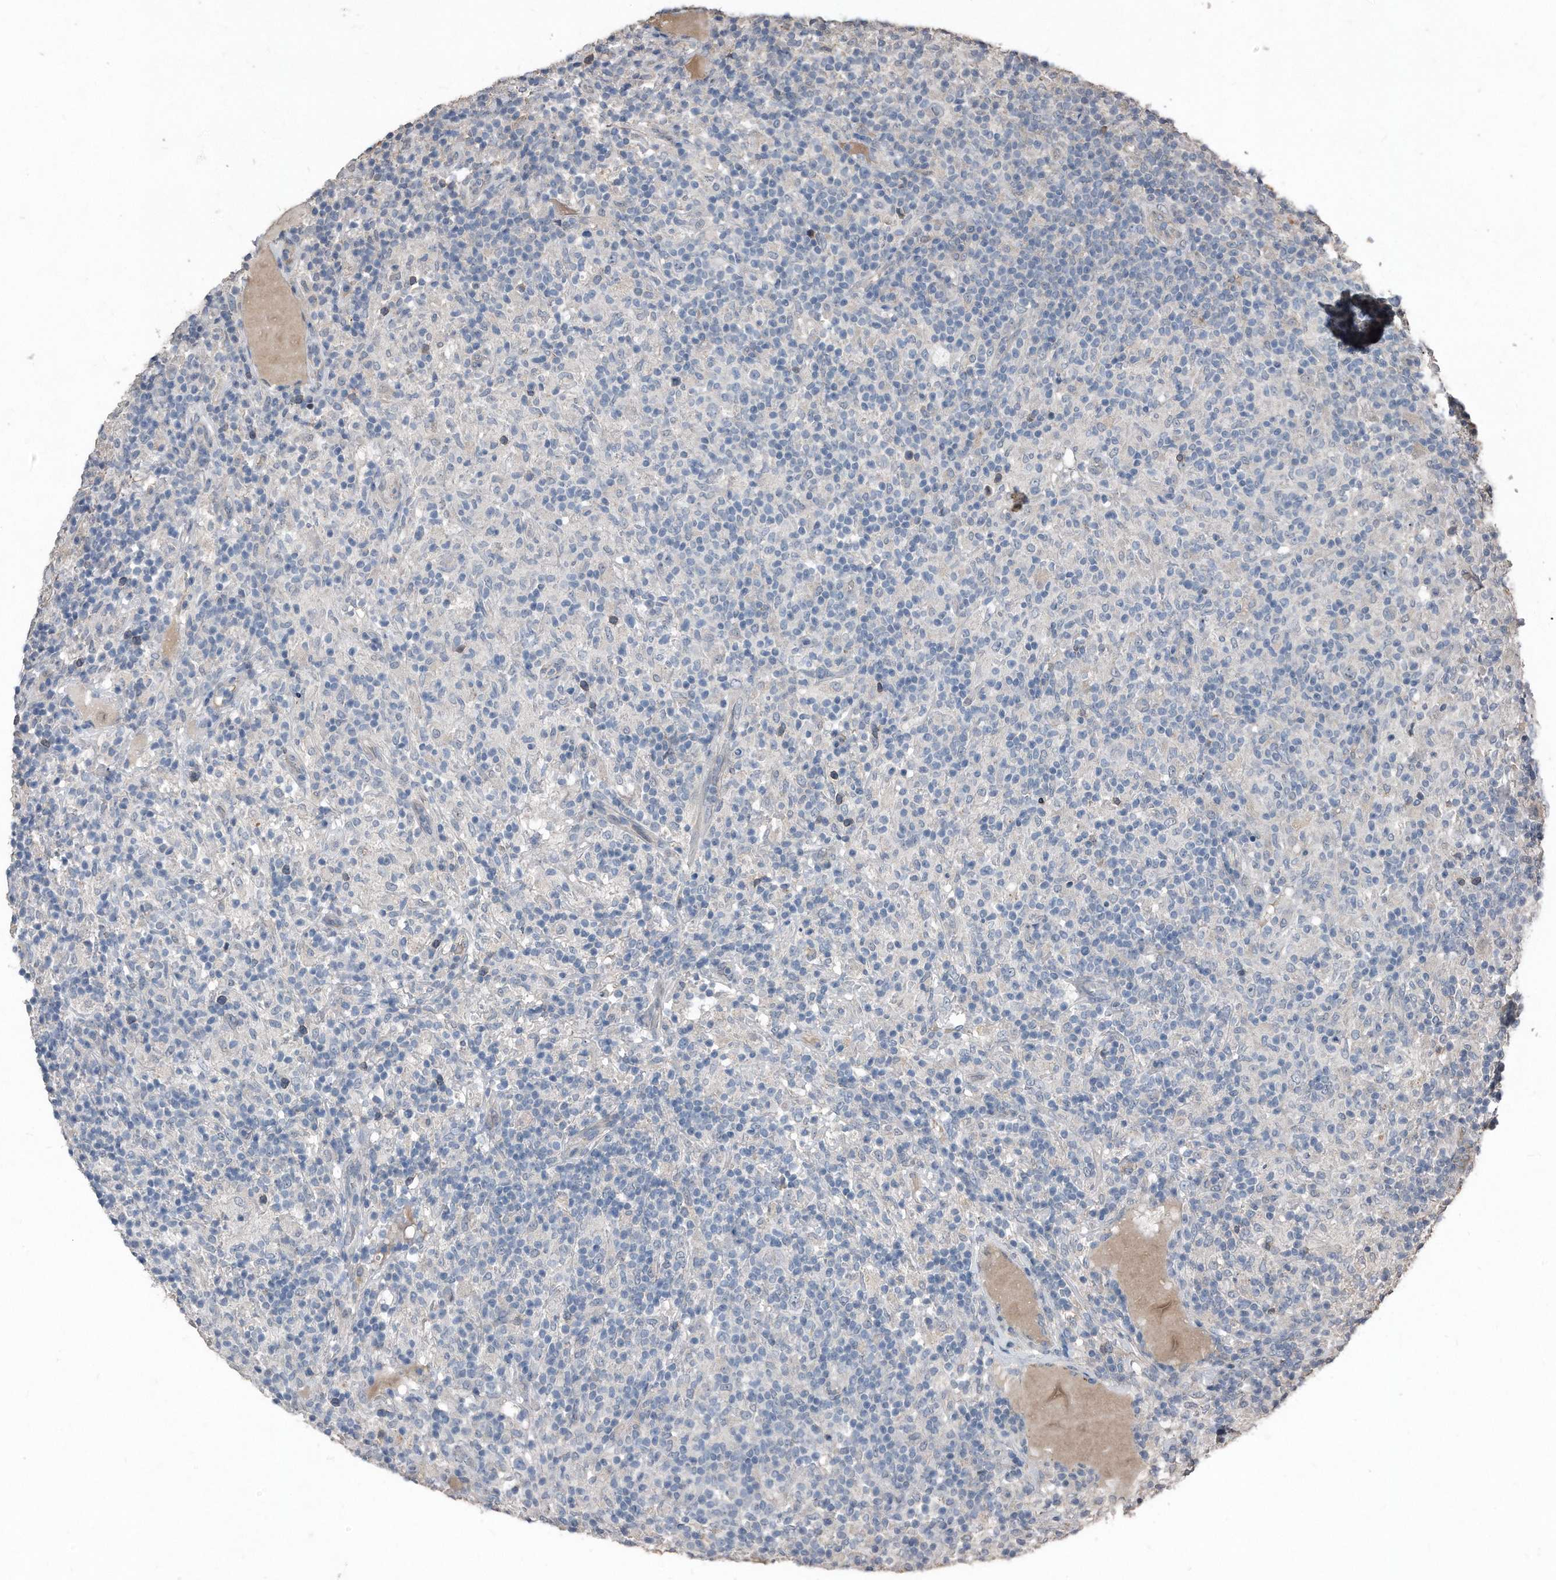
{"staining": {"intensity": "negative", "quantity": "none", "location": "none"}, "tissue": "lymphoma", "cell_type": "Tumor cells", "image_type": "cancer", "snomed": [{"axis": "morphology", "description": "Hodgkin's disease, NOS"}, {"axis": "topography", "description": "Lymph node"}], "caption": "Hodgkin's disease stained for a protein using immunohistochemistry (IHC) displays no staining tumor cells.", "gene": "ANKRD10", "patient": {"sex": "male", "age": 70}}